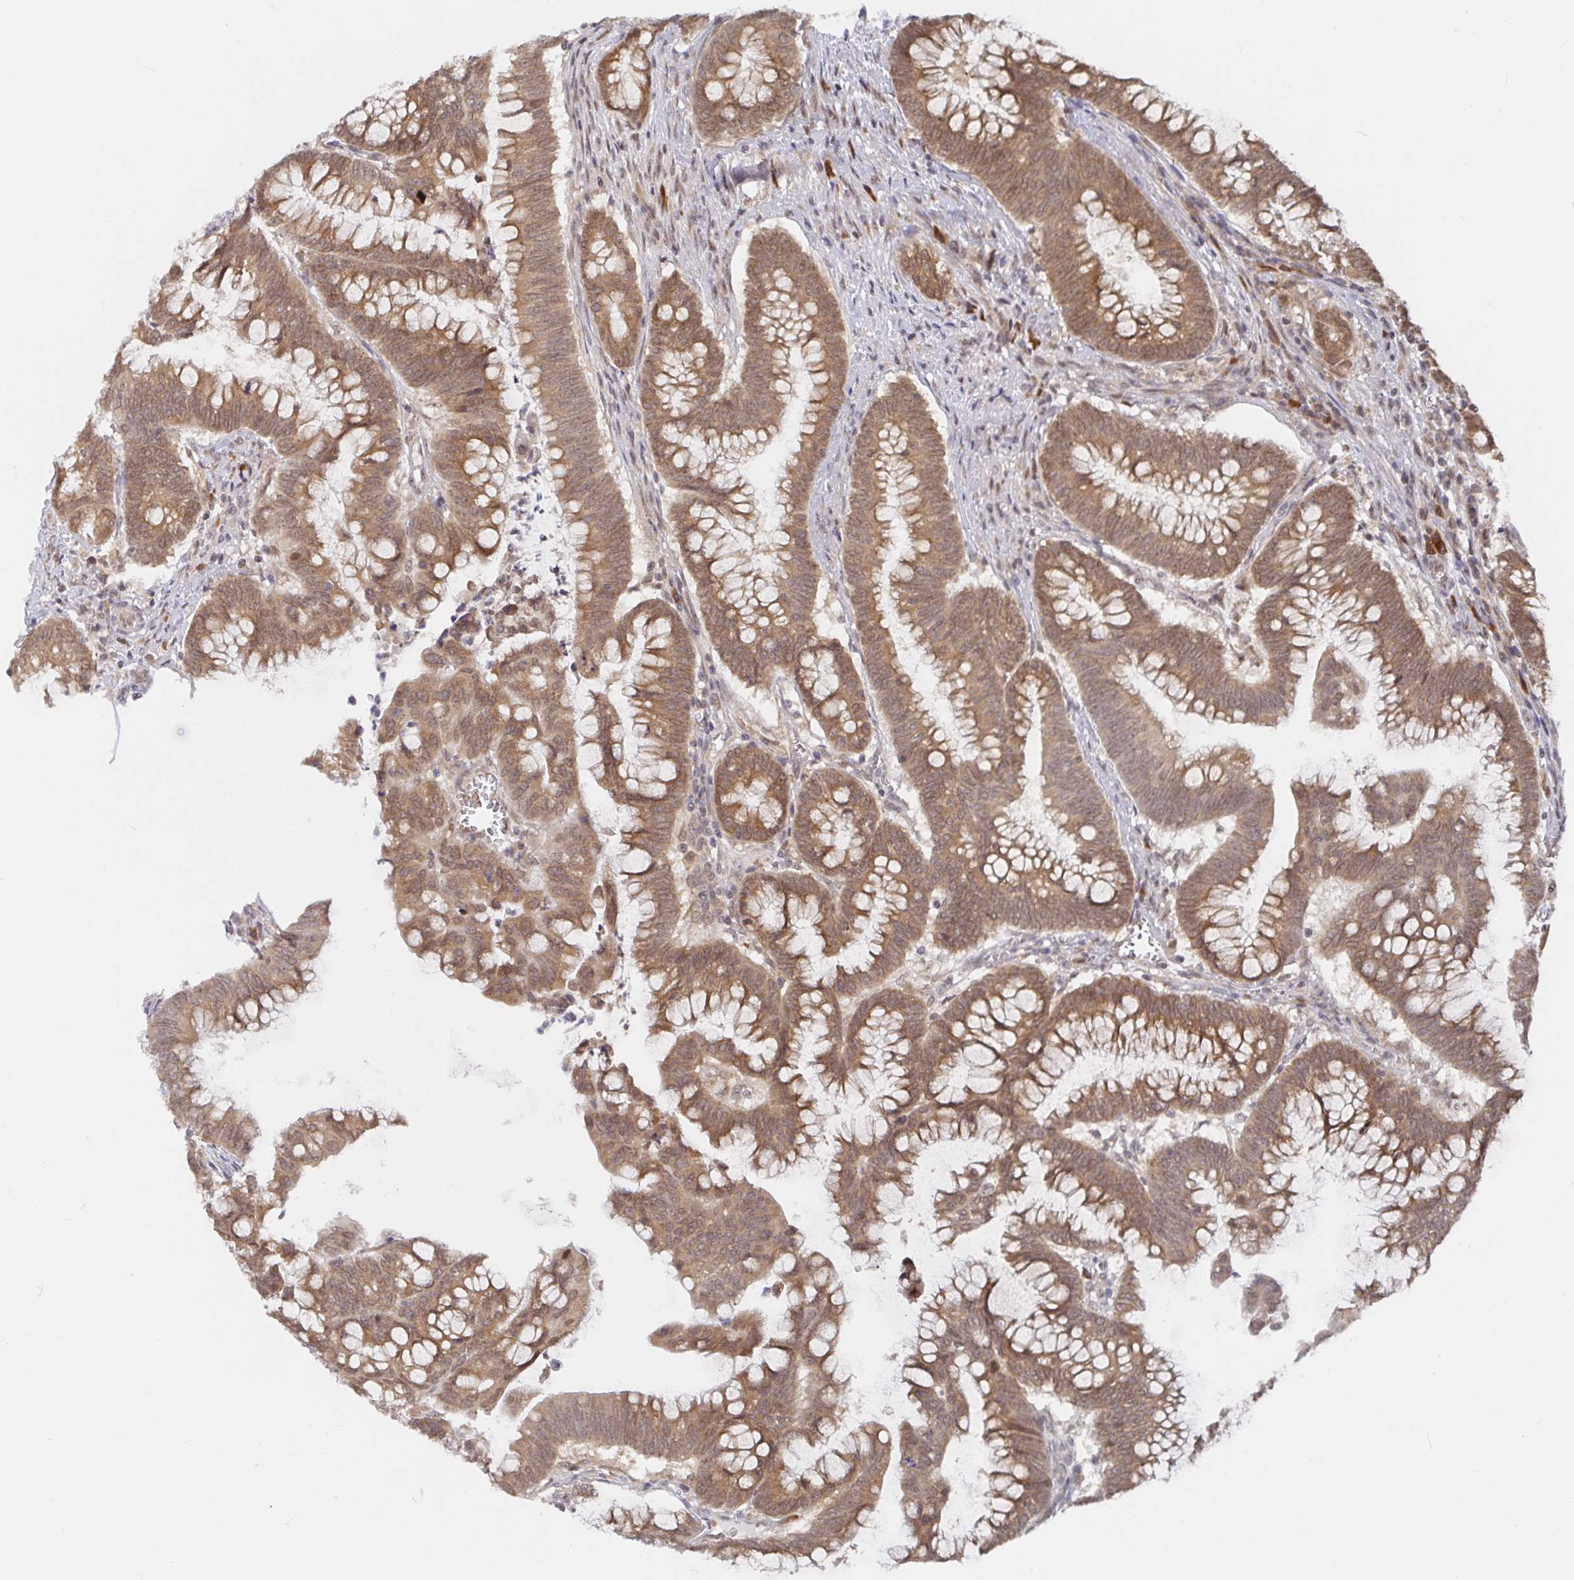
{"staining": {"intensity": "strong", "quantity": ">75%", "location": "cytoplasmic/membranous"}, "tissue": "colorectal cancer", "cell_type": "Tumor cells", "image_type": "cancer", "snomed": [{"axis": "morphology", "description": "Adenocarcinoma, NOS"}, {"axis": "topography", "description": "Colon"}], "caption": "Brown immunohistochemical staining in human colorectal cancer (adenocarcinoma) exhibits strong cytoplasmic/membranous positivity in approximately >75% of tumor cells.", "gene": "ALG1", "patient": {"sex": "male", "age": 62}}